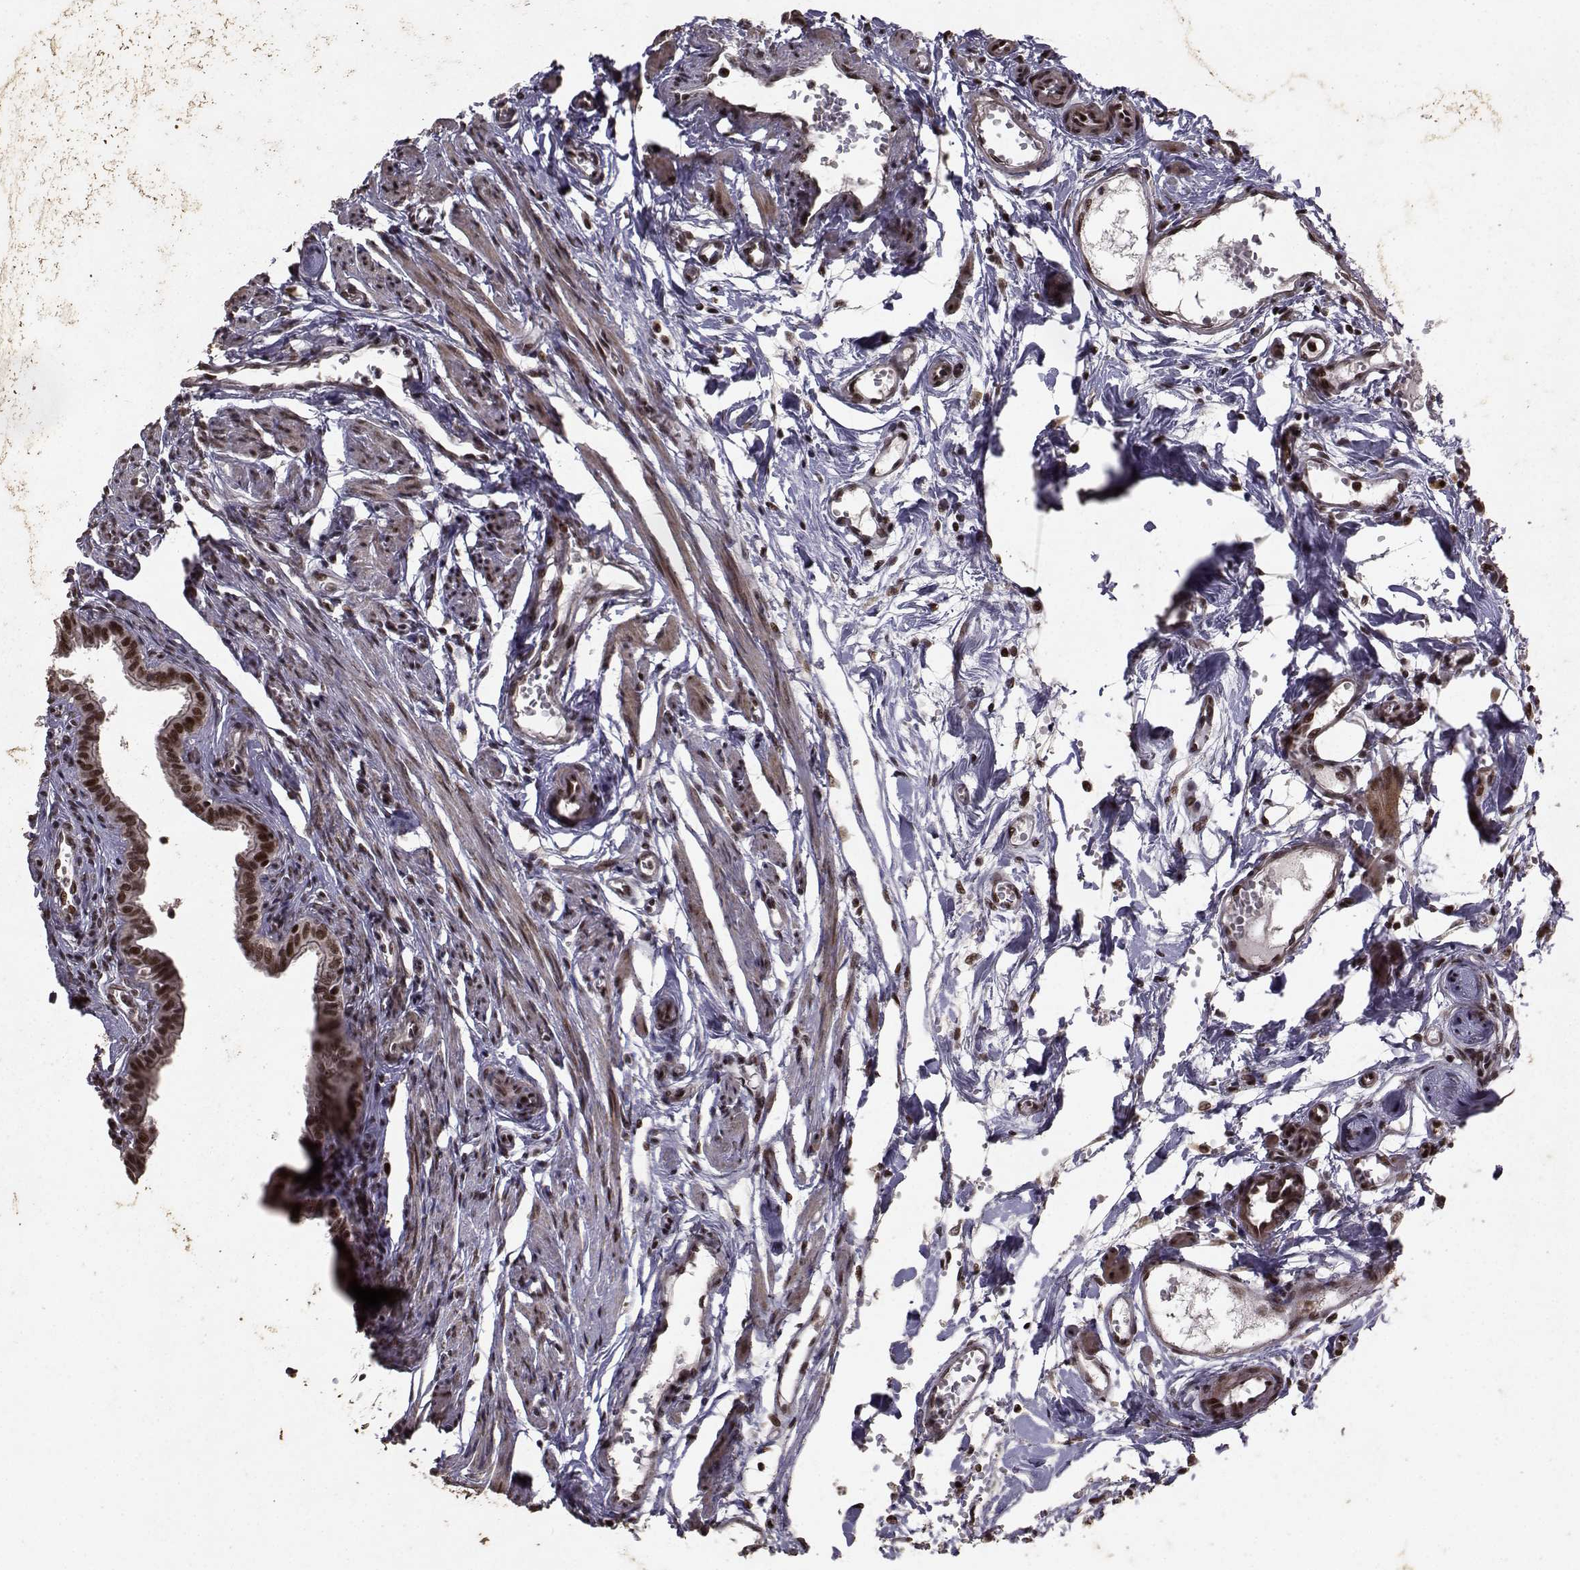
{"staining": {"intensity": "strong", "quantity": ">75%", "location": "nuclear"}, "tissue": "fallopian tube", "cell_type": "Glandular cells", "image_type": "normal", "snomed": [{"axis": "morphology", "description": "Normal tissue, NOS"}, {"axis": "morphology", "description": "Carcinoma, endometroid"}, {"axis": "topography", "description": "Fallopian tube"}, {"axis": "topography", "description": "Ovary"}], "caption": "A photomicrograph showing strong nuclear expression in approximately >75% of glandular cells in unremarkable fallopian tube, as visualized by brown immunohistochemical staining.", "gene": "SF1", "patient": {"sex": "female", "age": 42}}